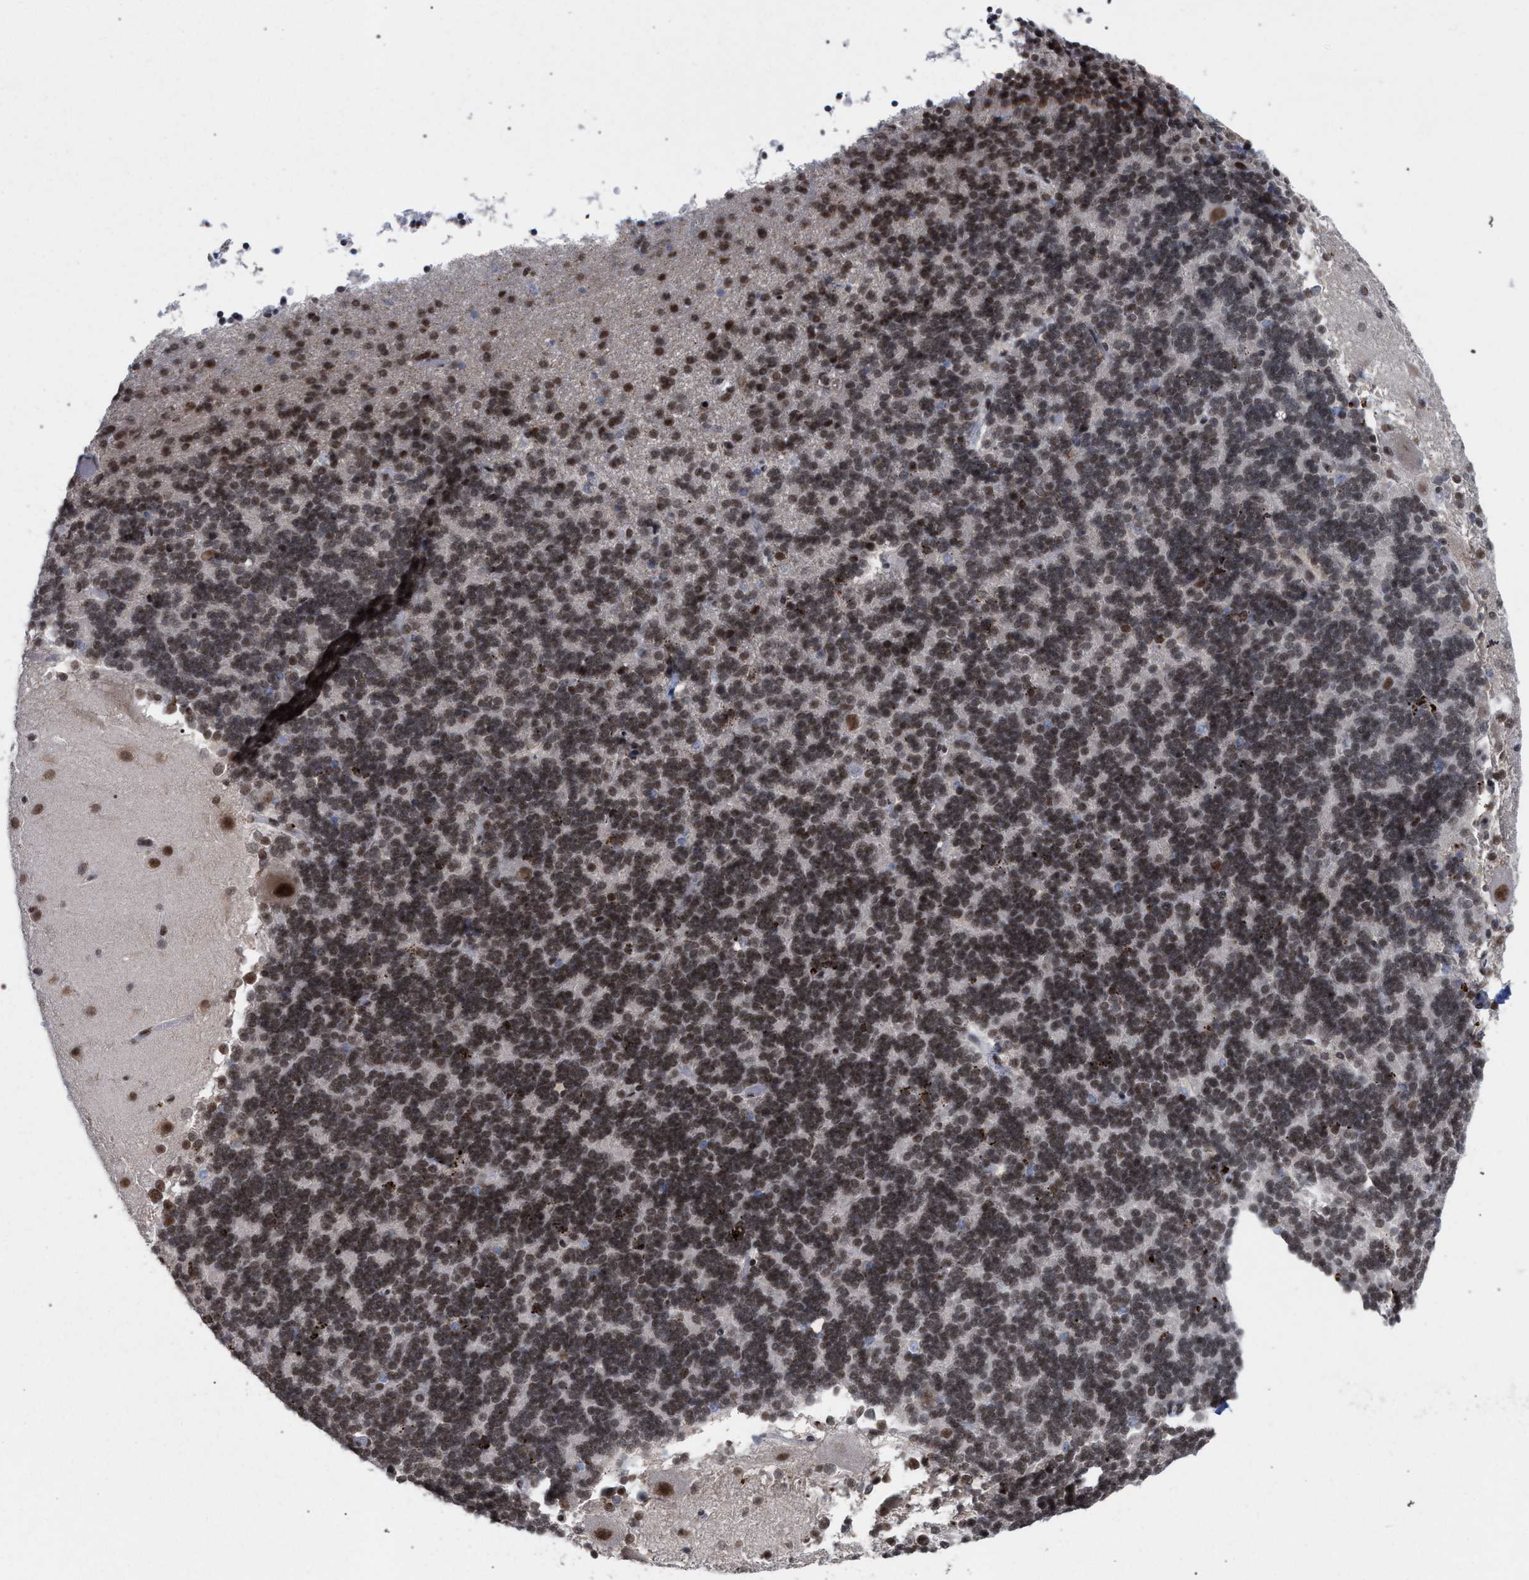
{"staining": {"intensity": "moderate", "quantity": ">75%", "location": "nuclear"}, "tissue": "cerebellum", "cell_type": "Cells in granular layer", "image_type": "normal", "snomed": [{"axis": "morphology", "description": "Normal tissue, NOS"}, {"axis": "topography", "description": "Cerebellum"}], "caption": "IHC photomicrograph of normal cerebellum: cerebellum stained using IHC displays medium levels of moderate protein expression localized specifically in the nuclear of cells in granular layer, appearing as a nuclear brown color.", "gene": "SCAF4", "patient": {"sex": "female", "age": 19}}